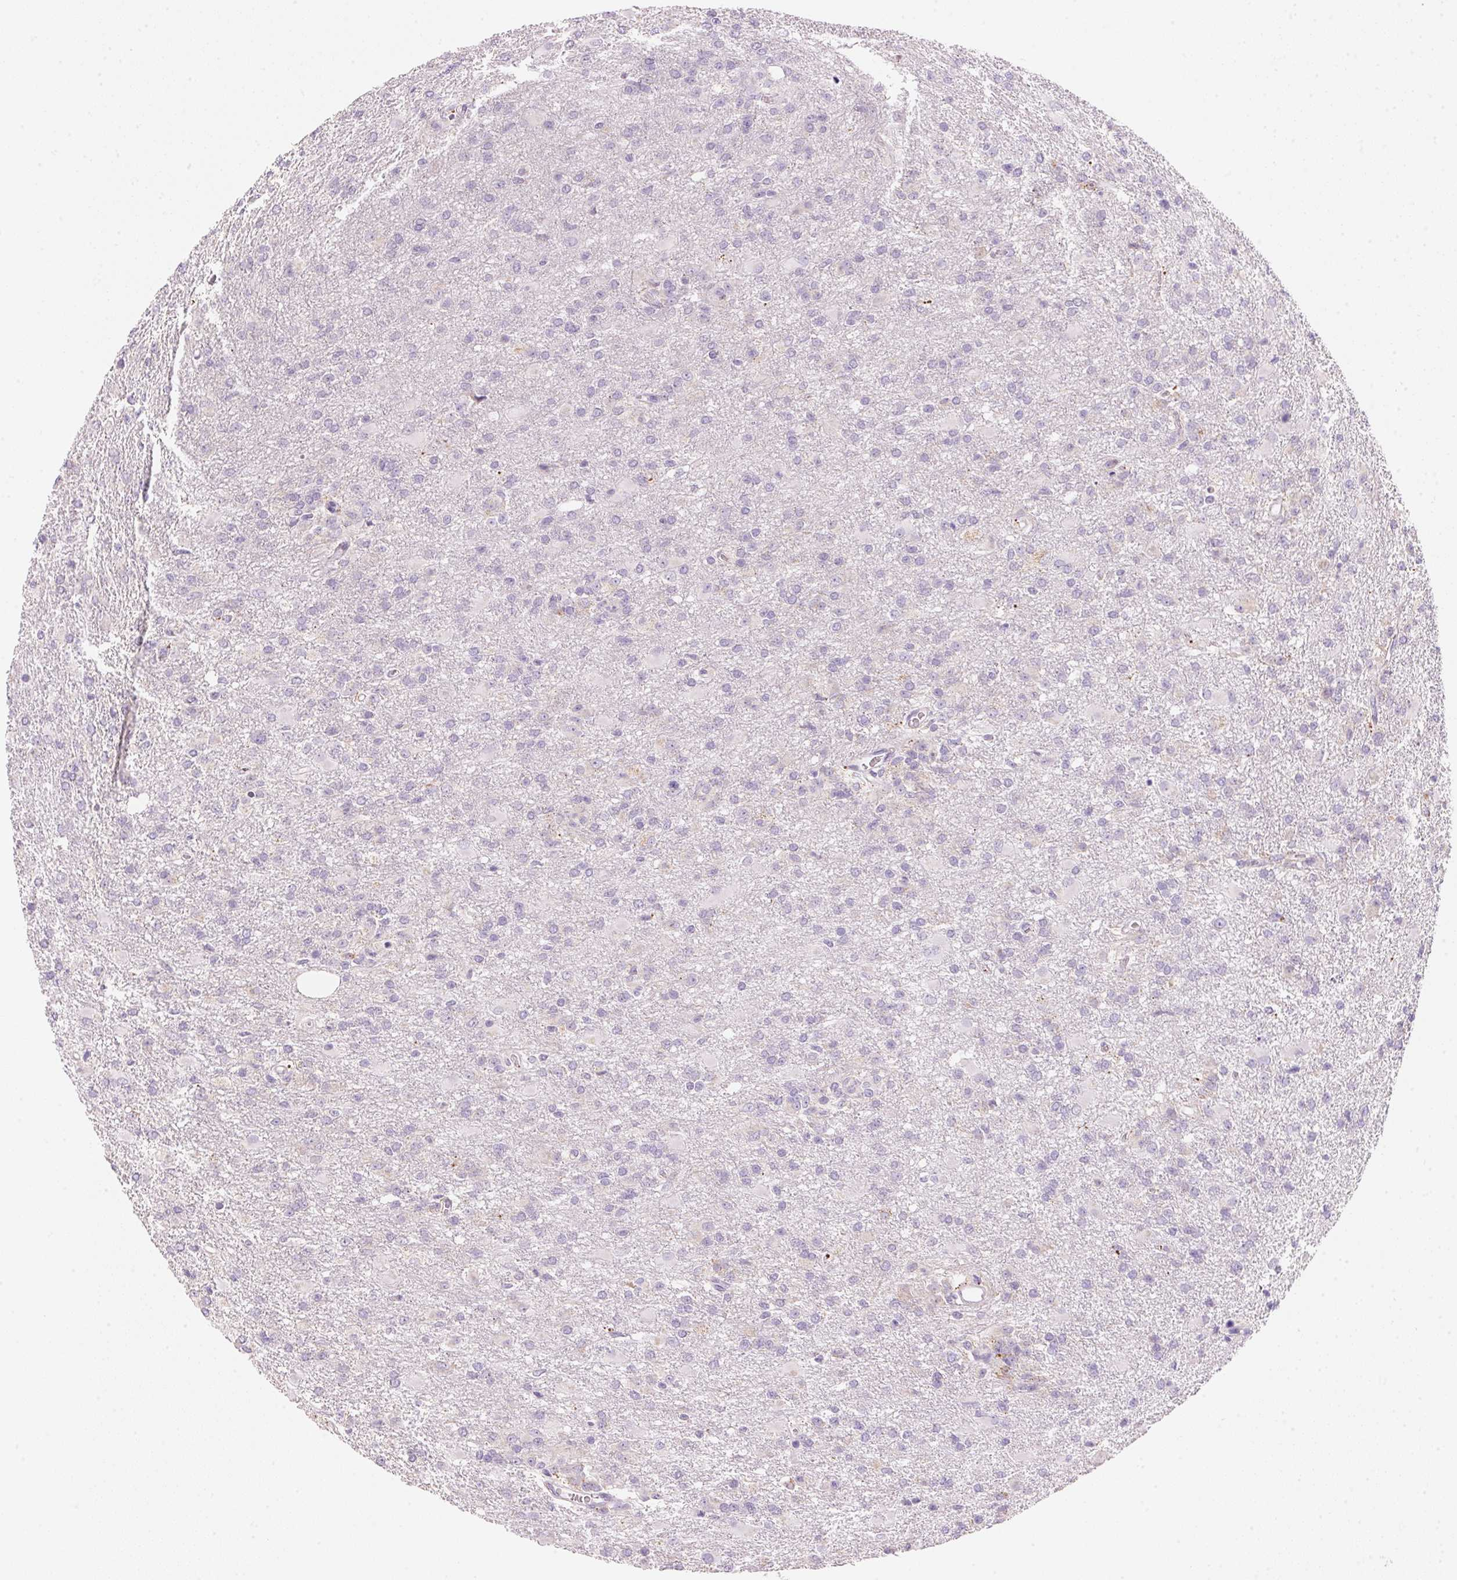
{"staining": {"intensity": "negative", "quantity": "none", "location": "none"}, "tissue": "glioma", "cell_type": "Tumor cells", "image_type": "cancer", "snomed": [{"axis": "morphology", "description": "Glioma, malignant, High grade"}, {"axis": "topography", "description": "Brain"}], "caption": "Immunohistochemical staining of glioma shows no significant staining in tumor cells.", "gene": "CYP11B1", "patient": {"sex": "male", "age": 68}}